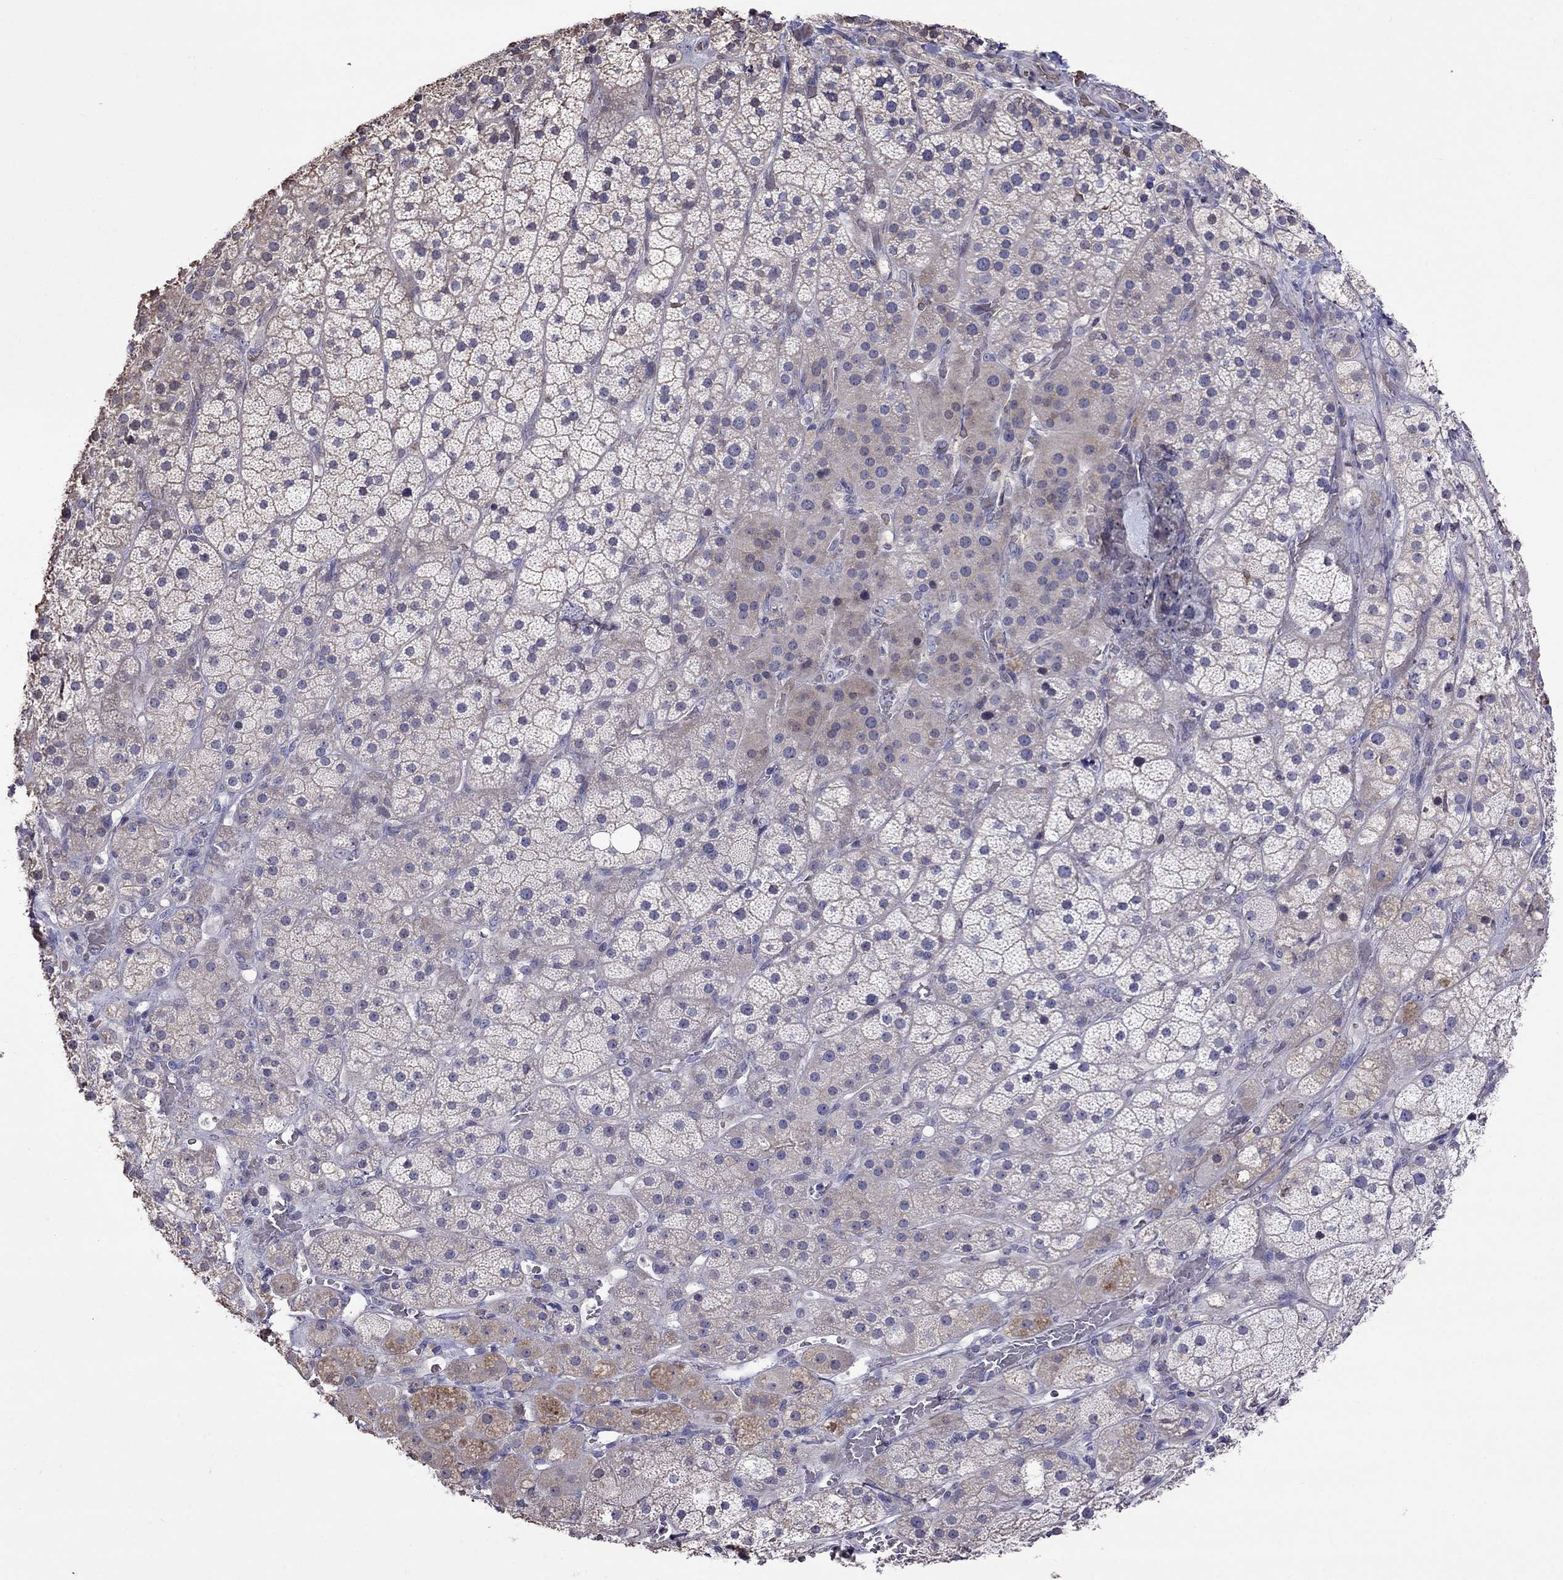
{"staining": {"intensity": "weak", "quantity": "<25%", "location": "cytoplasmic/membranous"}, "tissue": "adrenal gland", "cell_type": "Glandular cells", "image_type": "normal", "snomed": [{"axis": "morphology", "description": "Normal tissue, NOS"}, {"axis": "topography", "description": "Adrenal gland"}], "caption": "A high-resolution histopathology image shows IHC staining of benign adrenal gland, which shows no significant positivity in glandular cells.", "gene": "ADAM28", "patient": {"sex": "male", "age": 57}}